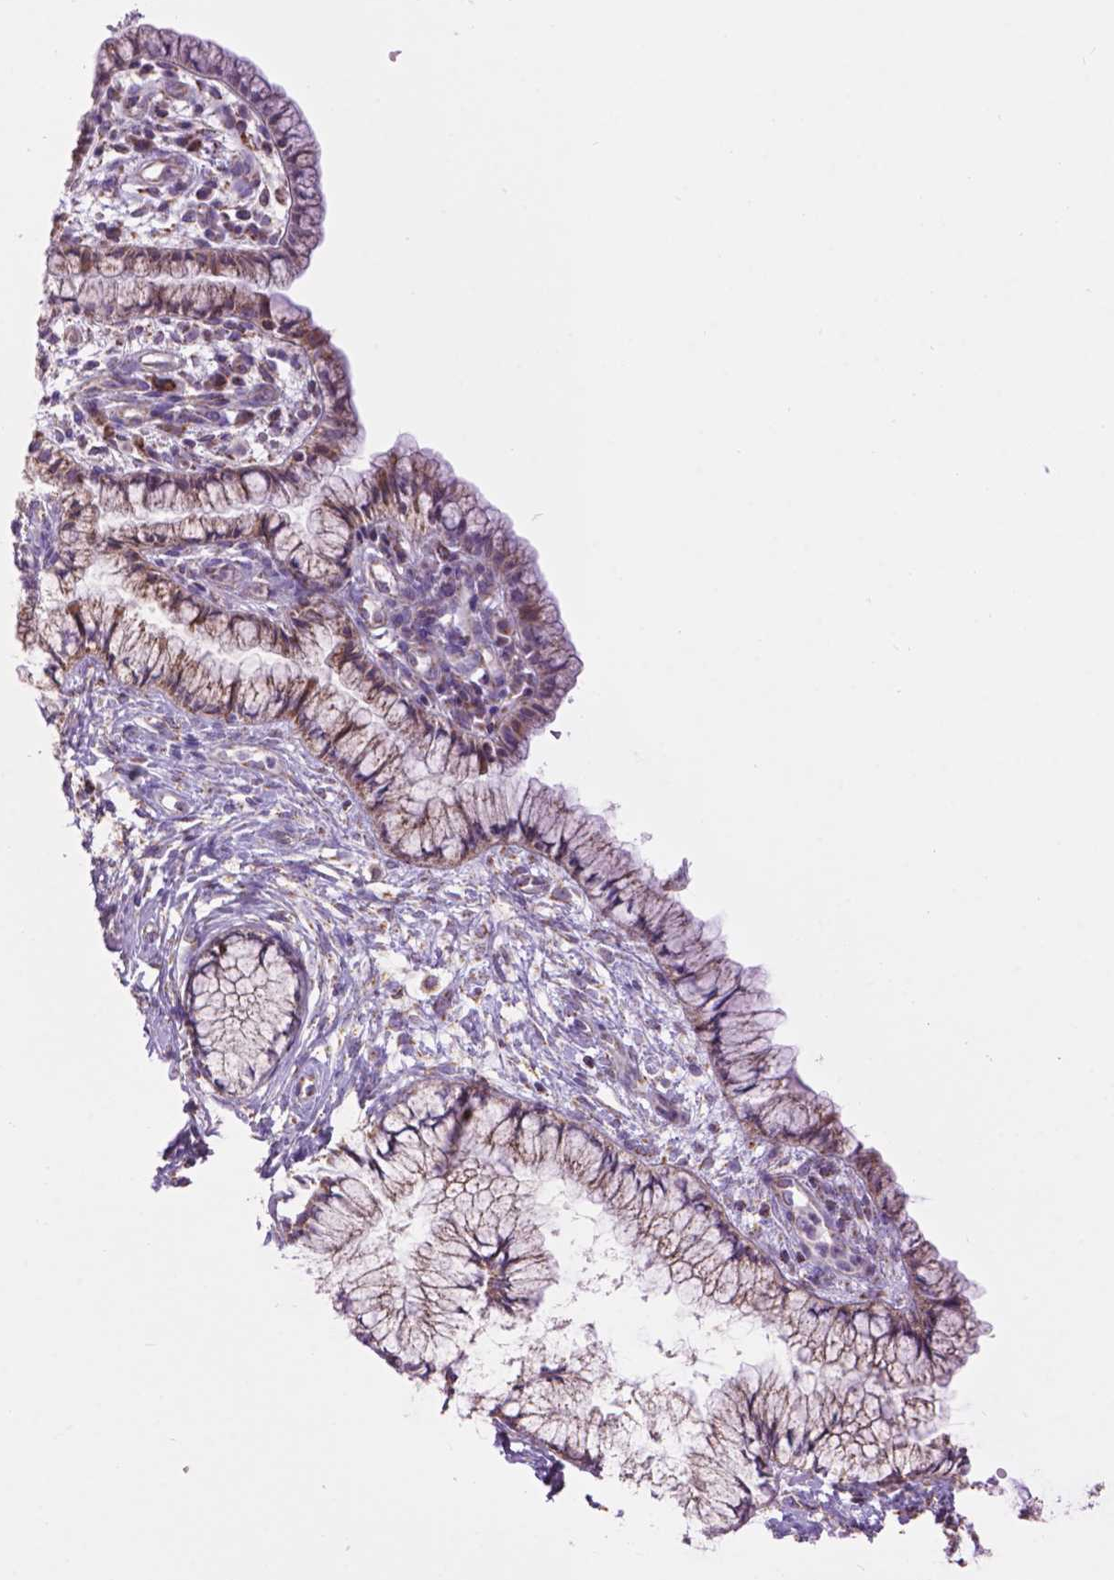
{"staining": {"intensity": "moderate", "quantity": "25%-75%", "location": "cytoplasmic/membranous"}, "tissue": "cervix", "cell_type": "Glandular cells", "image_type": "normal", "snomed": [{"axis": "morphology", "description": "Normal tissue, NOS"}, {"axis": "topography", "description": "Cervix"}], "caption": "Immunohistochemistry (IHC) photomicrograph of benign human cervix stained for a protein (brown), which exhibits medium levels of moderate cytoplasmic/membranous staining in about 25%-75% of glandular cells.", "gene": "PYCR3", "patient": {"sex": "female", "age": 37}}